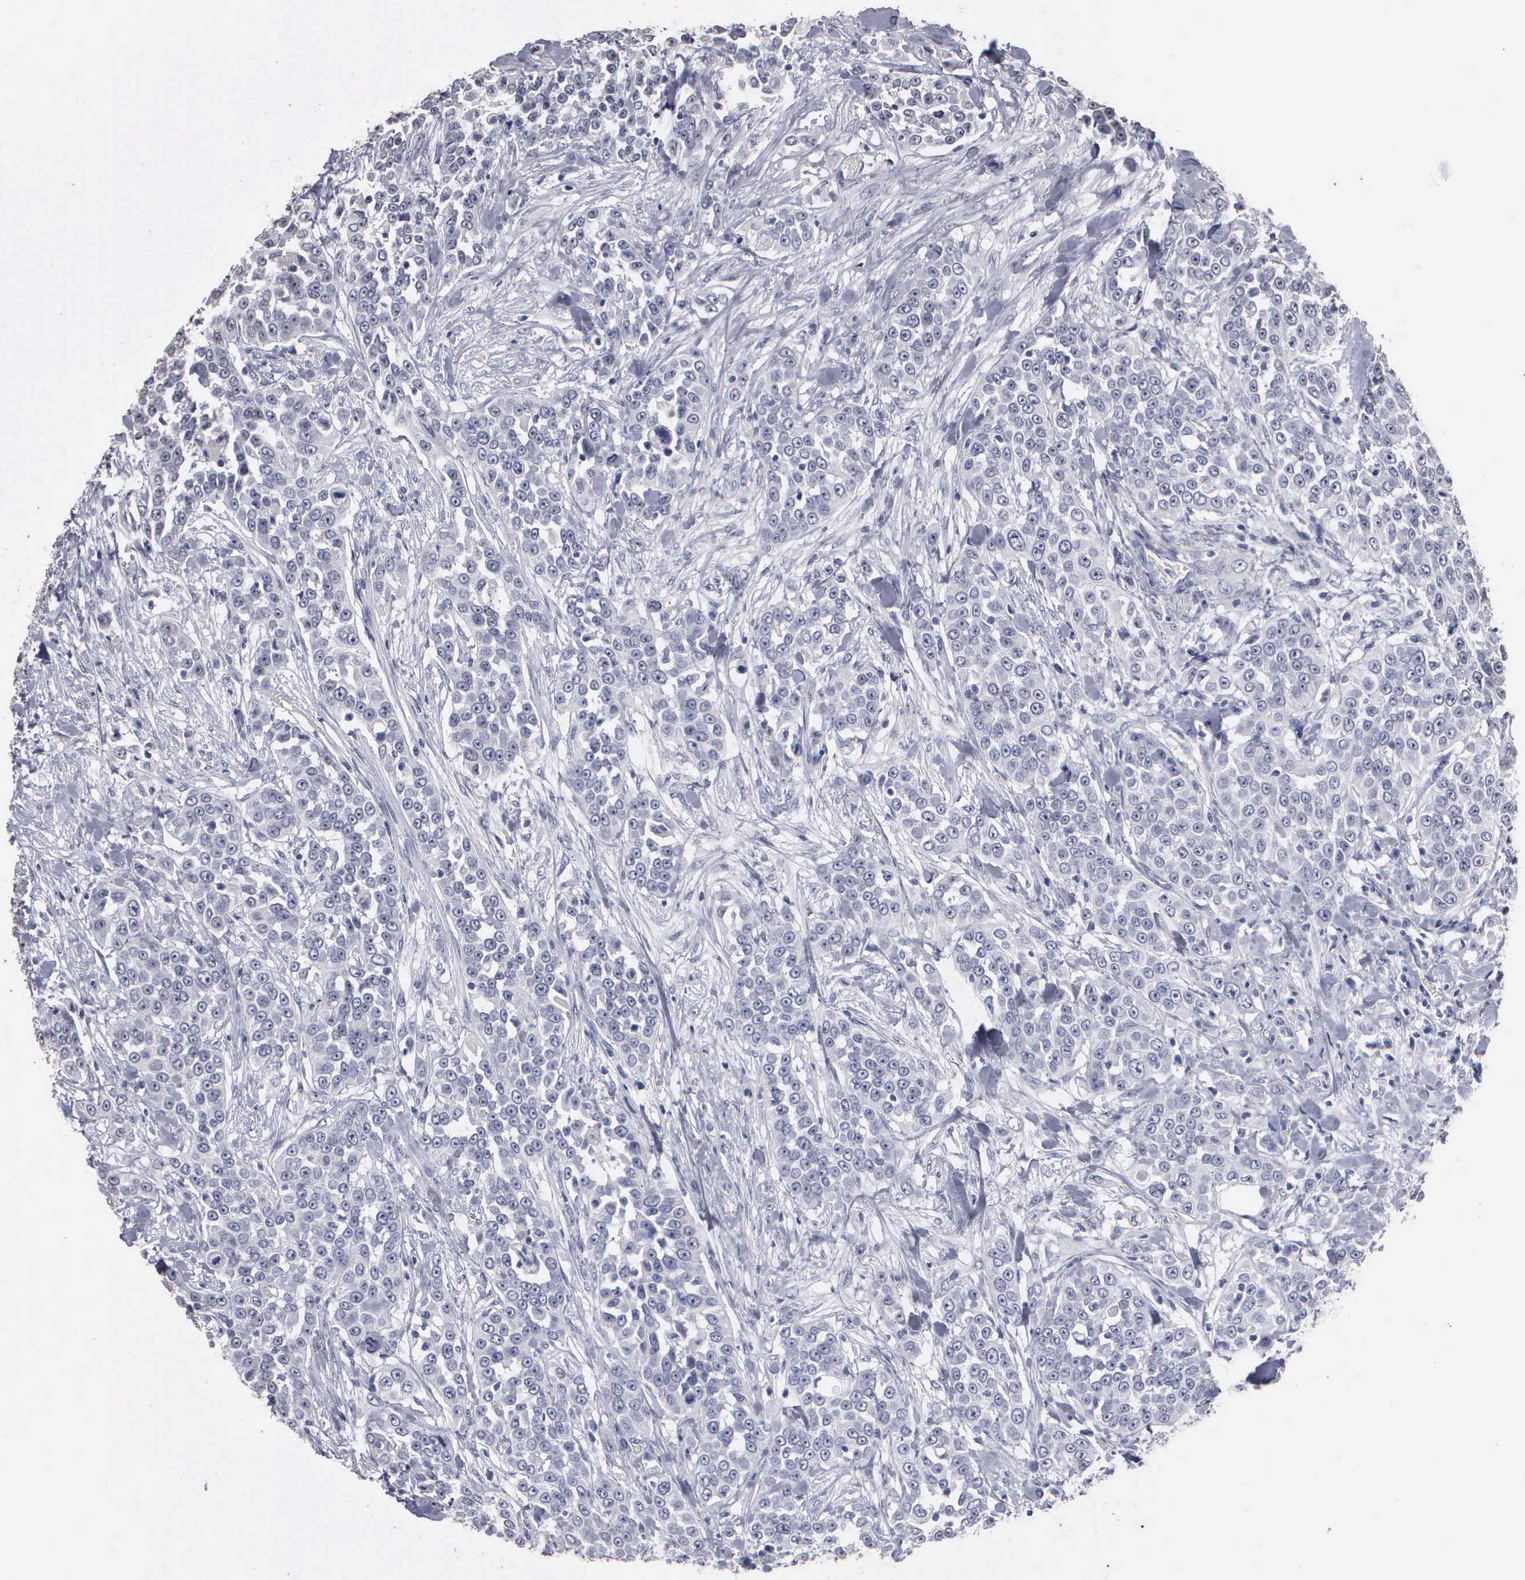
{"staining": {"intensity": "negative", "quantity": "none", "location": "none"}, "tissue": "urothelial cancer", "cell_type": "Tumor cells", "image_type": "cancer", "snomed": [{"axis": "morphology", "description": "Urothelial carcinoma, High grade"}, {"axis": "topography", "description": "Urinary bladder"}], "caption": "This is an IHC histopathology image of human urothelial cancer. There is no positivity in tumor cells.", "gene": "UPB1", "patient": {"sex": "female", "age": 80}}